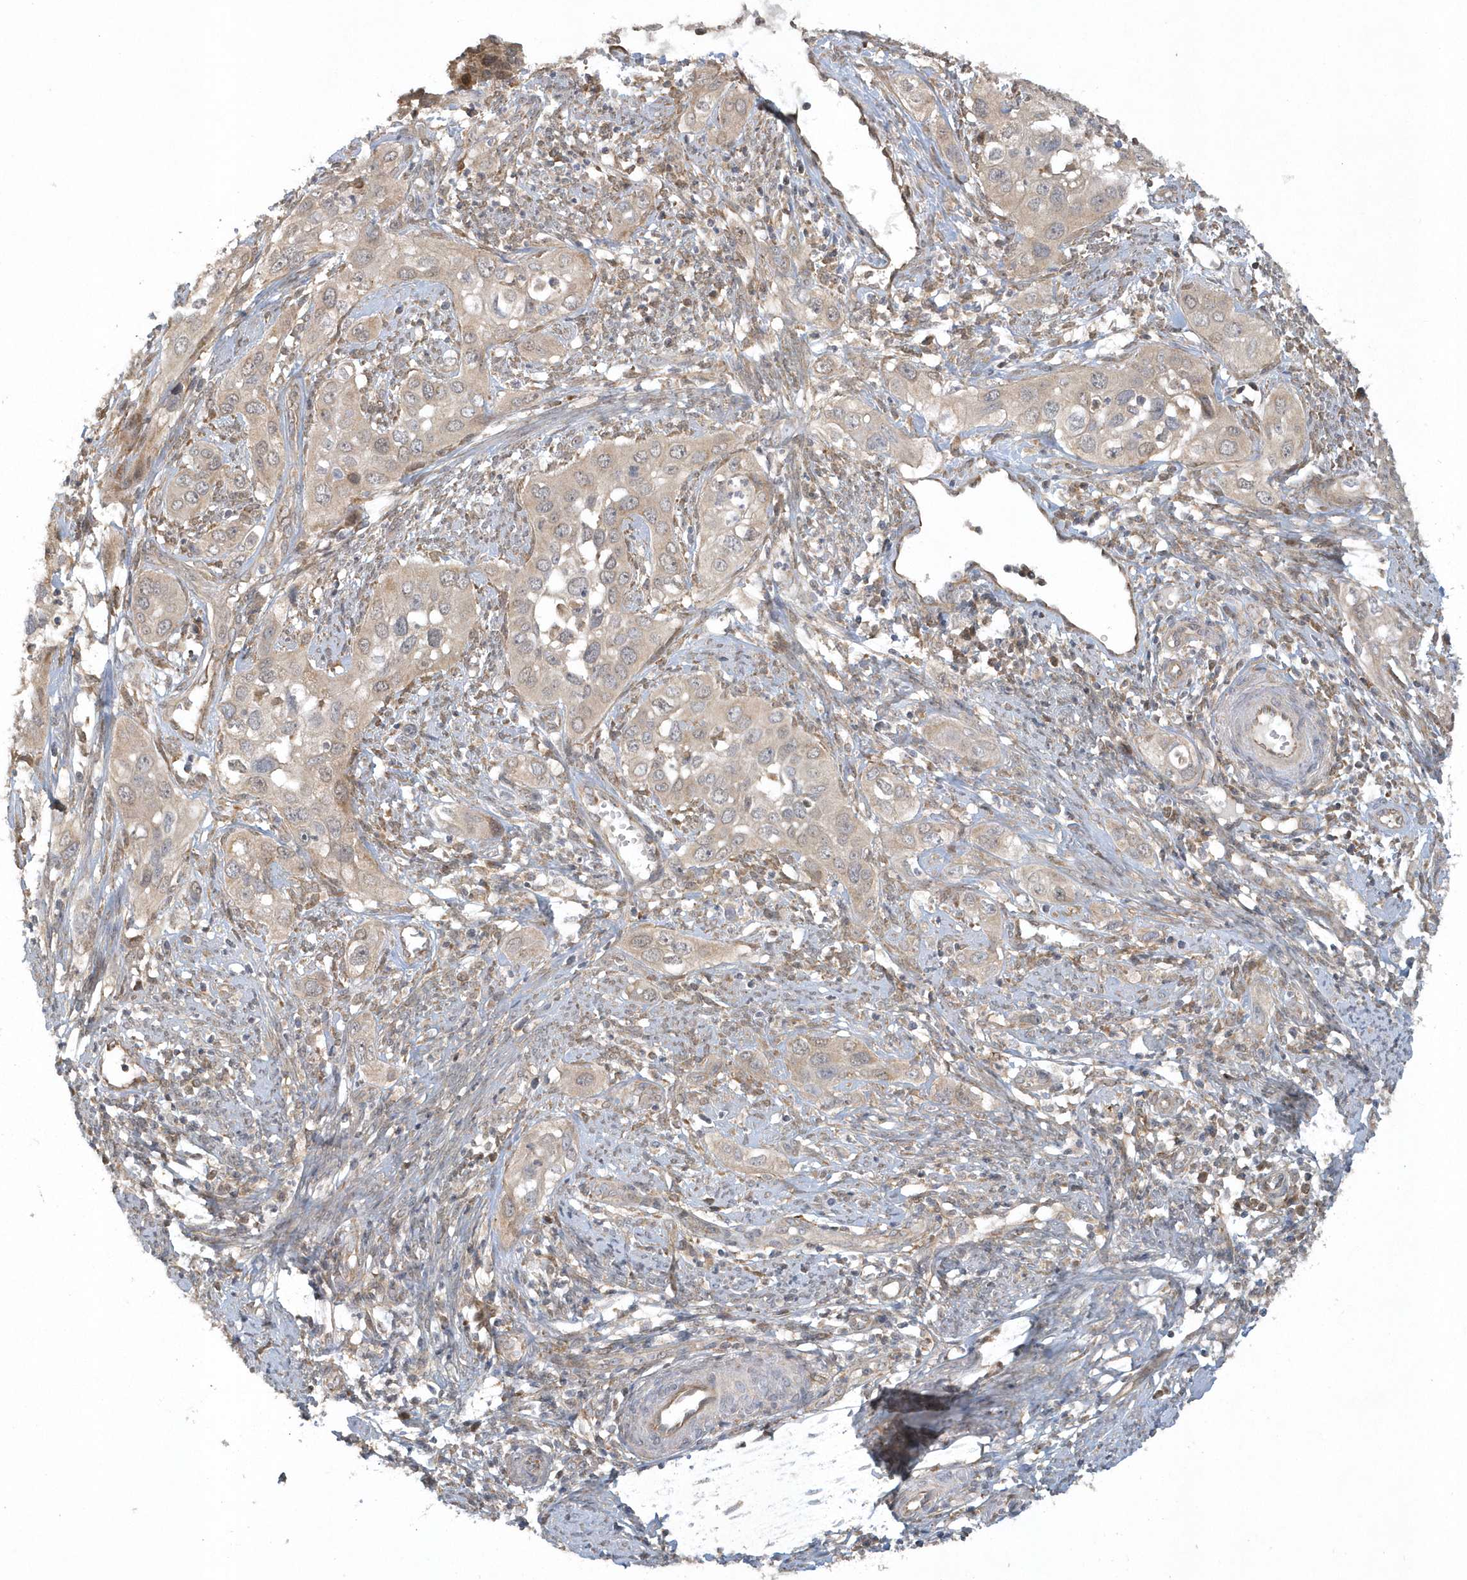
{"staining": {"intensity": "negative", "quantity": "none", "location": "none"}, "tissue": "cervical cancer", "cell_type": "Tumor cells", "image_type": "cancer", "snomed": [{"axis": "morphology", "description": "Squamous cell carcinoma, NOS"}, {"axis": "topography", "description": "Cervix"}], "caption": "This is a histopathology image of immunohistochemistry (IHC) staining of cervical squamous cell carcinoma, which shows no staining in tumor cells.", "gene": "THG1L", "patient": {"sex": "female", "age": 34}}